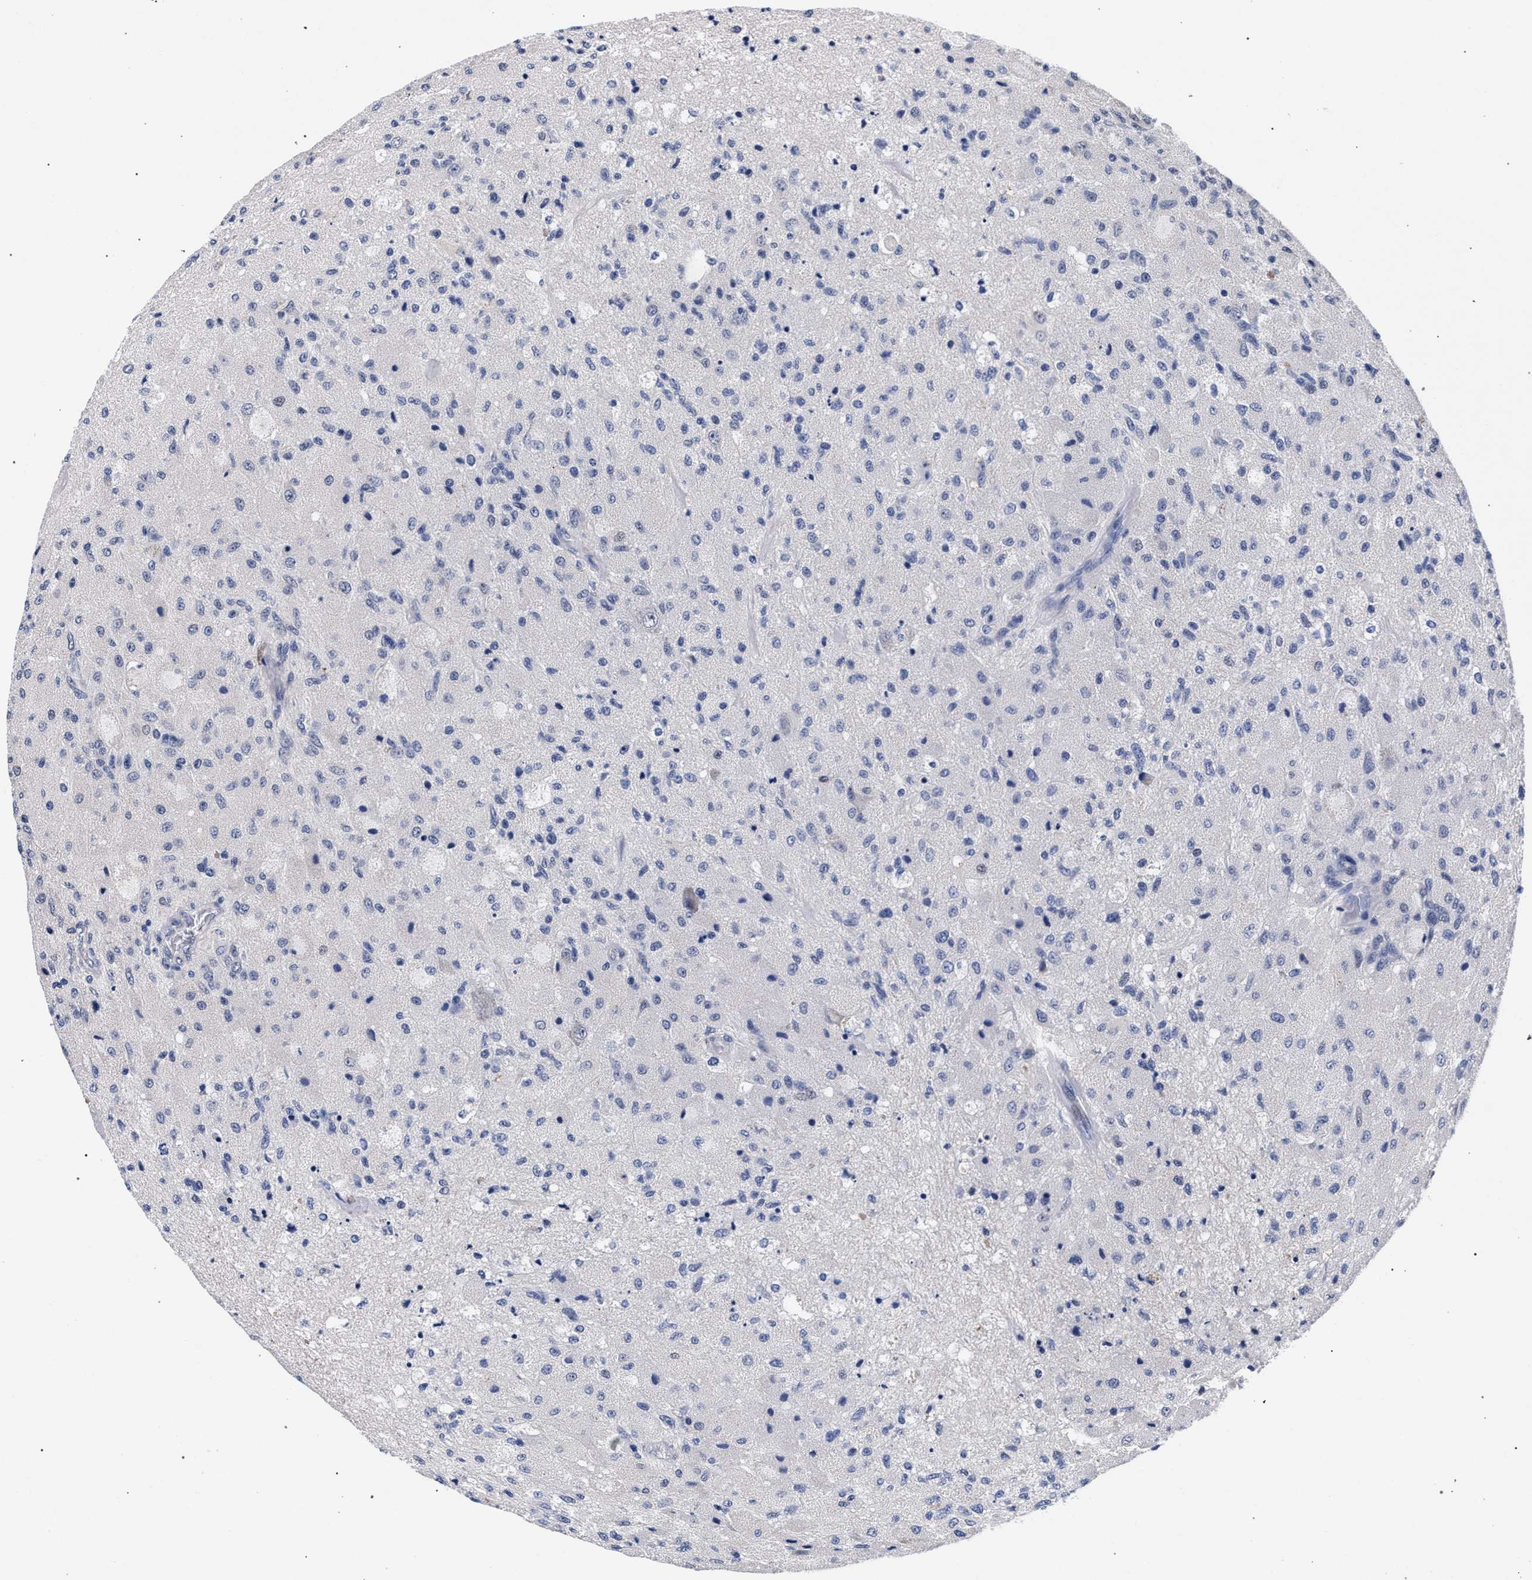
{"staining": {"intensity": "negative", "quantity": "none", "location": "none"}, "tissue": "glioma", "cell_type": "Tumor cells", "image_type": "cancer", "snomed": [{"axis": "morphology", "description": "Normal tissue, NOS"}, {"axis": "morphology", "description": "Glioma, malignant, High grade"}, {"axis": "topography", "description": "Cerebral cortex"}], "caption": "Immunohistochemistry micrograph of malignant glioma (high-grade) stained for a protein (brown), which displays no positivity in tumor cells.", "gene": "RBM33", "patient": {"sex": "male", "age": 77}}